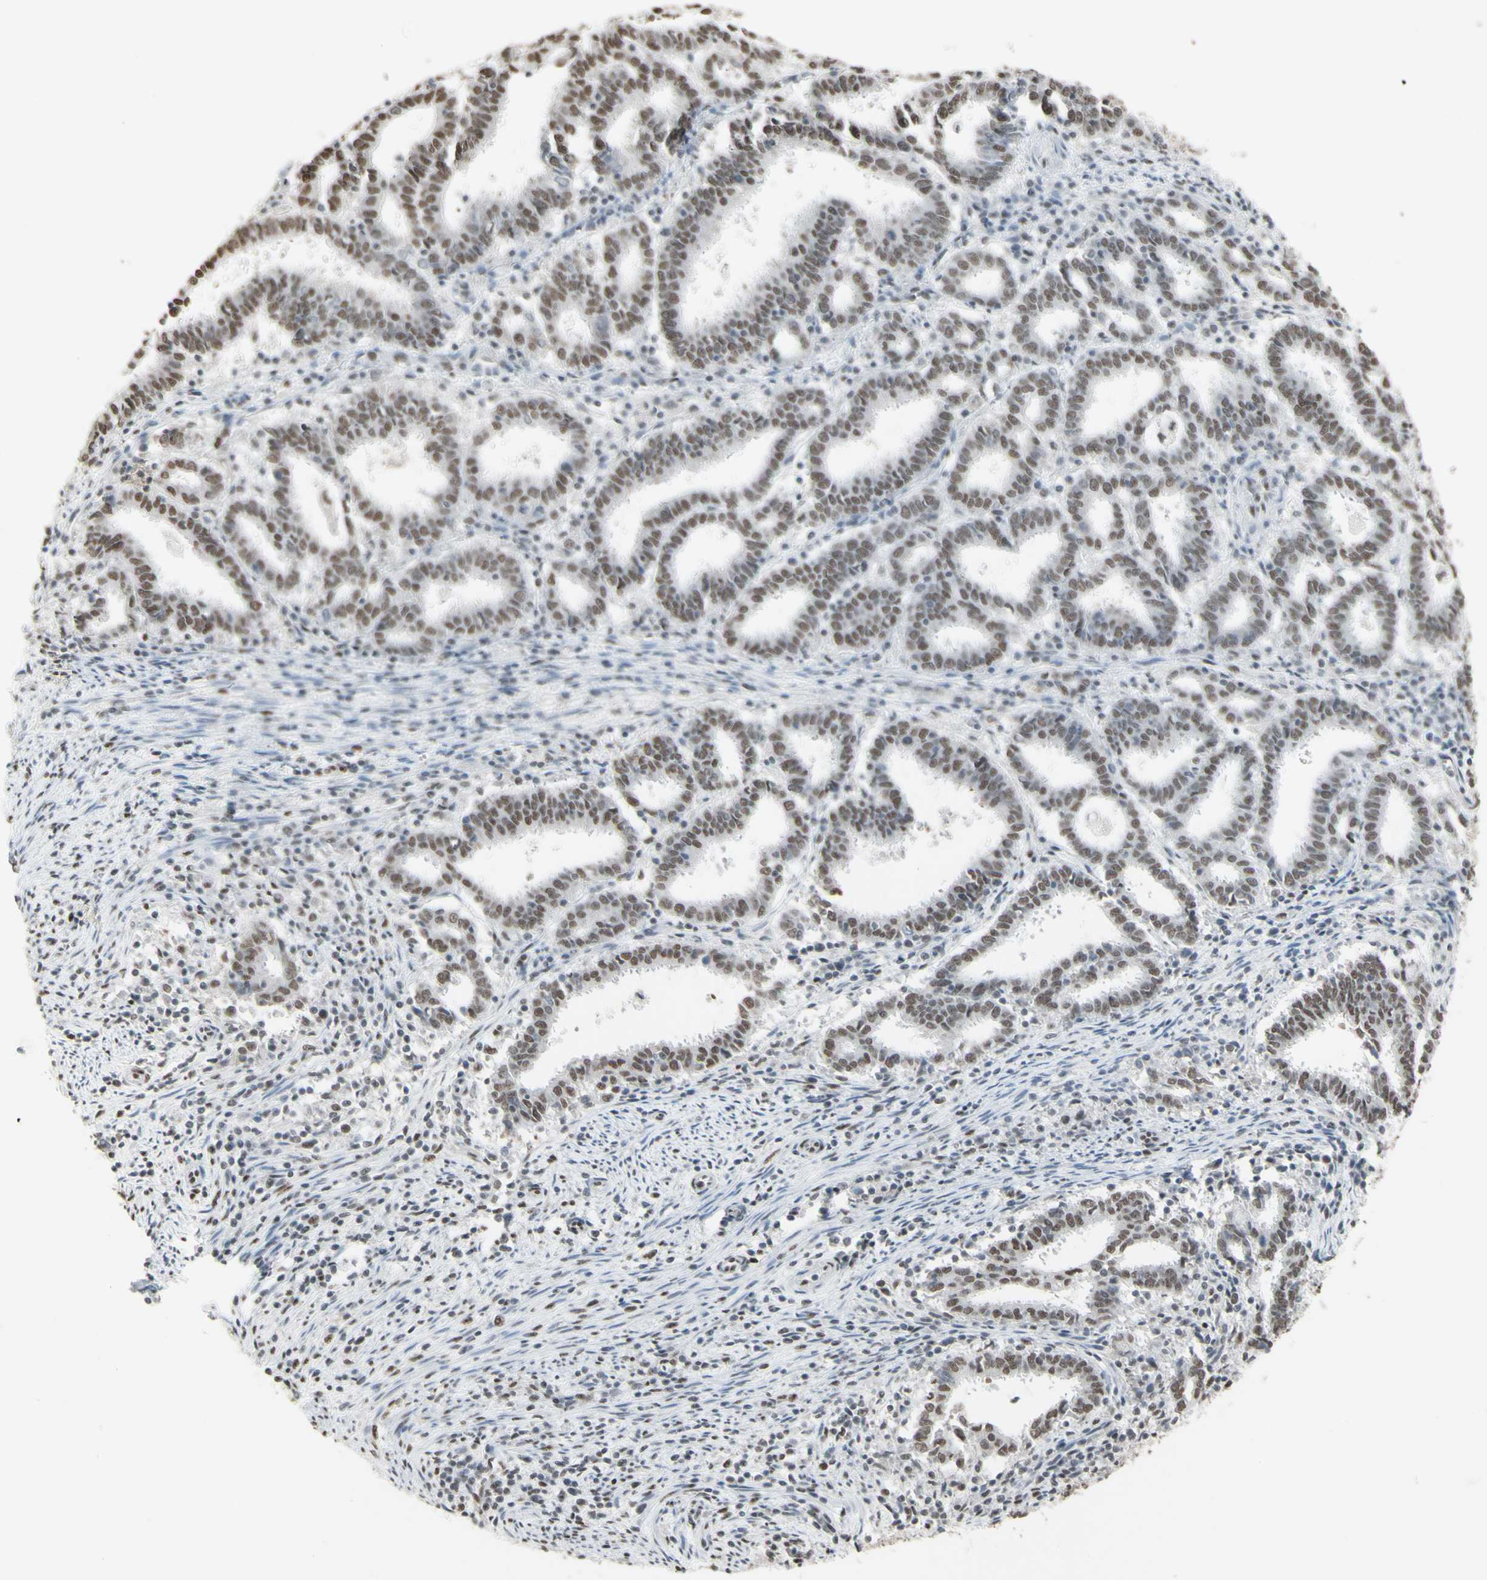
{"staining": {"intensity": "moderate", "quantity": ">75%", "location": "nuclear"}, "tissue": "endometrial cancer", "cell_type": "Tumor cells", "image_type": "cancer", "snomed": [{"axis": "morphology", "description": "Adenocarcinoma, NOS"}, {"axis": "topography", "description": "Uterus"}], "caption": "Human endometrial cancer (adenocarcinoma) stained with a protein marker reveals moderate staining in tumor cells.", "gene": "TRIM28", "patient": {"sex": "female", "age": 83}}